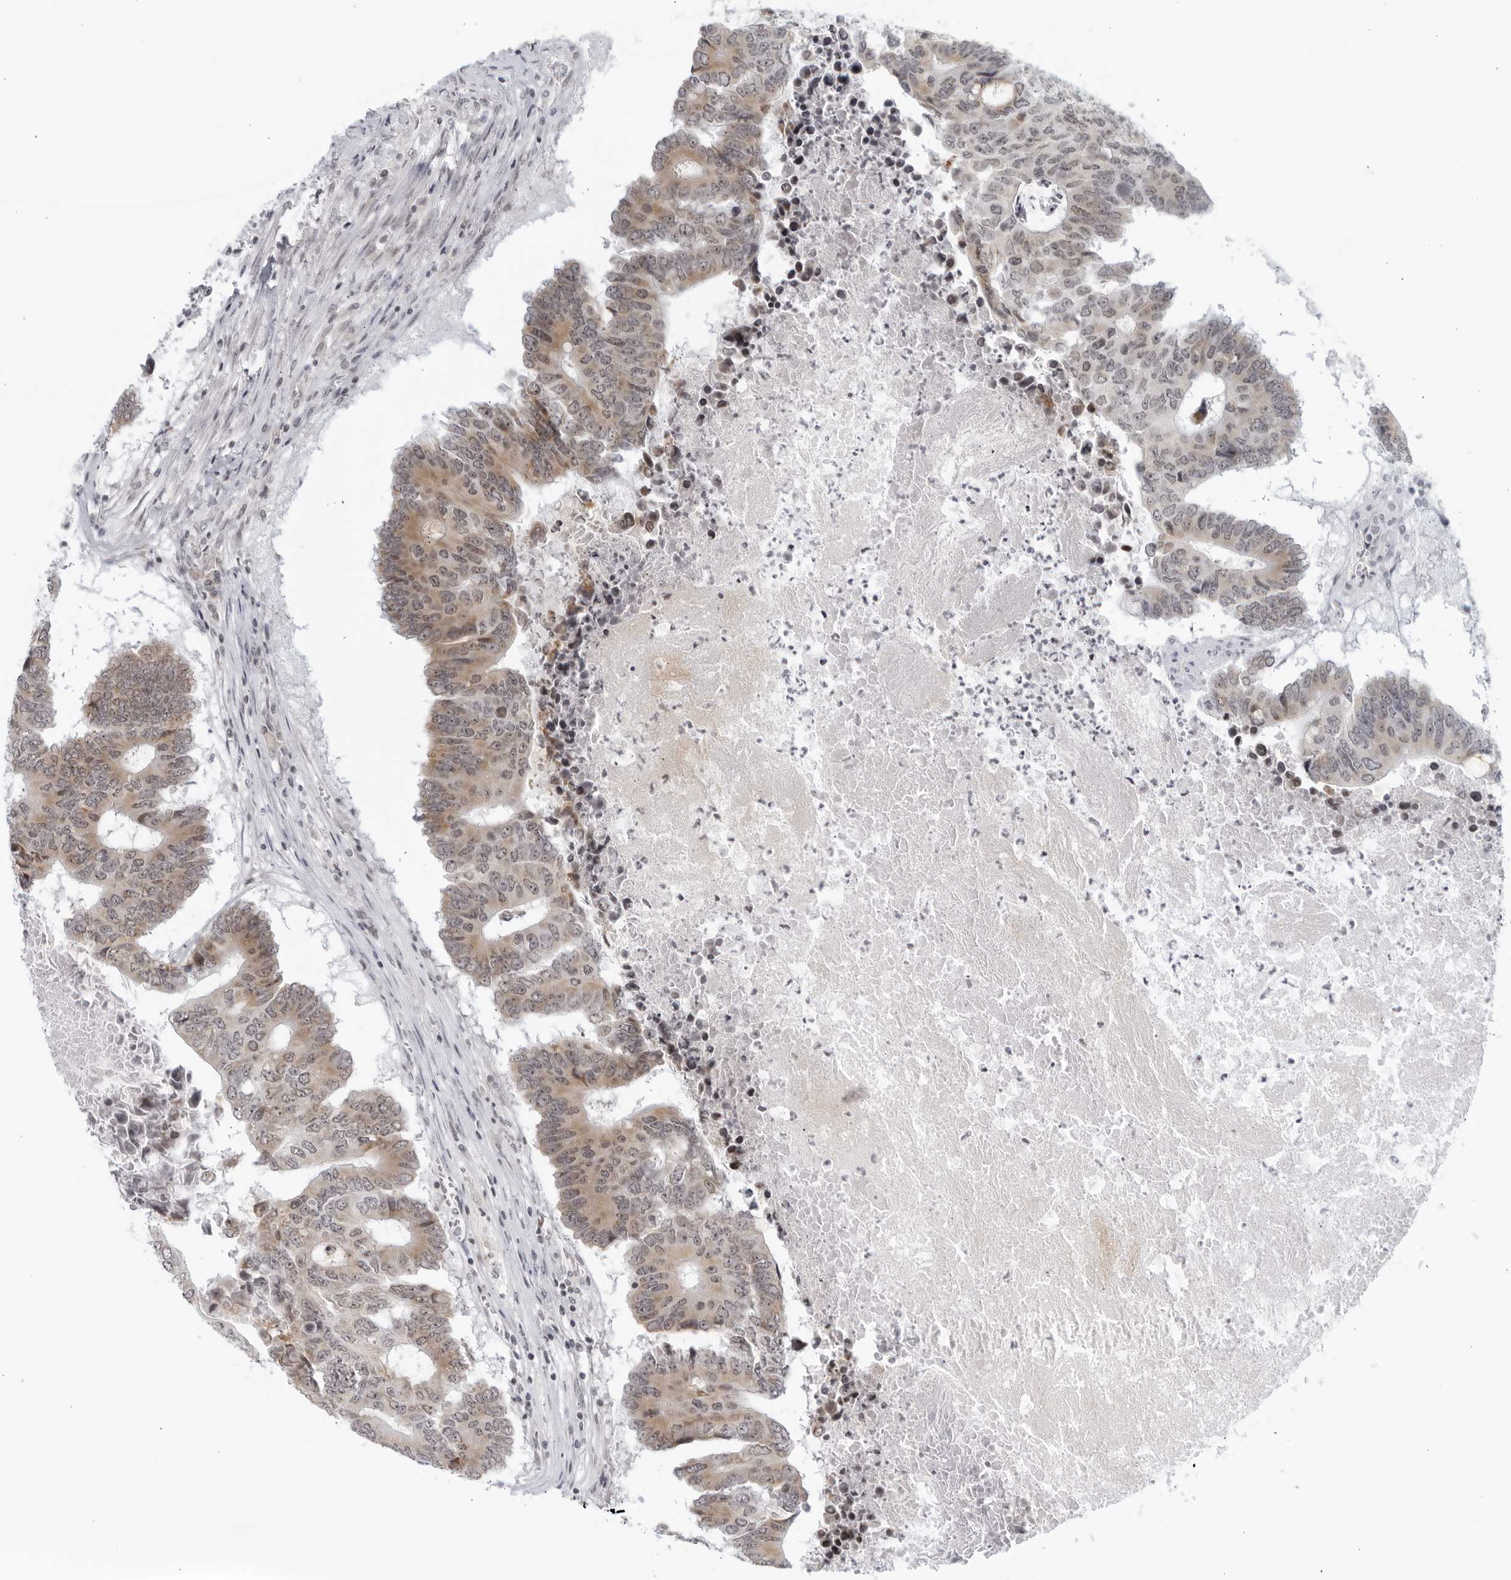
{"staining": {"intensity": "weak", "quantity": "25%-75%", "location": "cytoplasmic/membranous"}, "tissue": "colorectal cancer", "cell_type": "Tumor cells", "image_type": "cancer", "snomed": [{"axis": "morphology", "description": "Adenocarcinoma, NOS"}, {"axis": "topography", "description": "Colon"}], "caption": "High-power microscopy captured an IHC image of colorectal adenocarcinoma, revealing weak cytoplasmic/membranous staining in about 25%-75% of tumor cells.", "gene": "RAB11FIP3", "patient": {"sex": "male", "age": 87}}